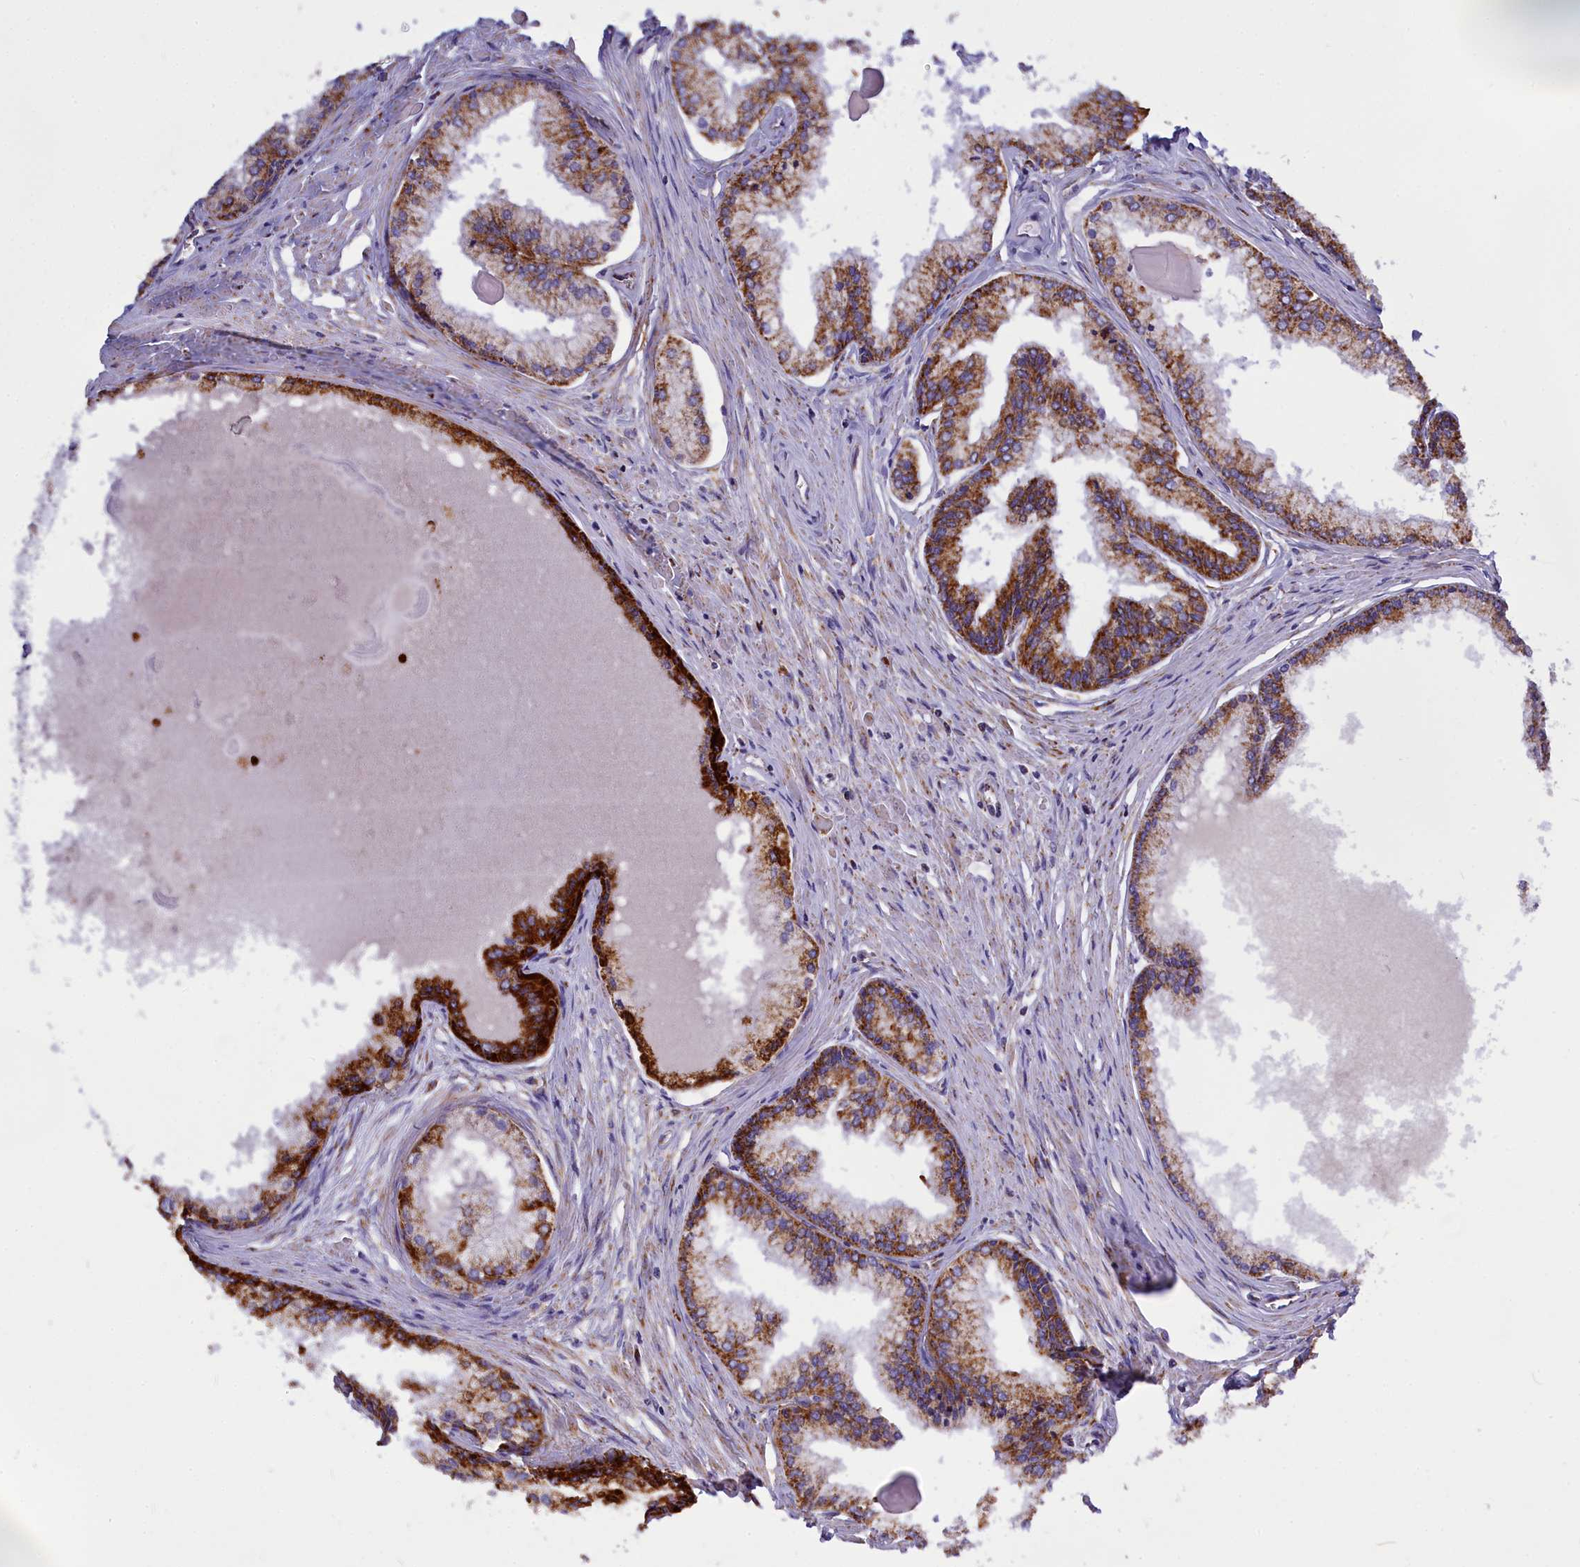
{"staining": {"intensity": "strong", "quantity": ">75%", "location": "cytoplasmic/membranous"}, "tissue": "prostate cancer", "cell_type": "Tumor cells", "image_type": "cancer", "snomed": [{"axis": "morphology", "description": "Adenocarcinoma, High grade"}, {"axis": "topography", "description": "Prostate"}], "caption": "IHC staining of prostate cancer (high-grade adenocarcinoma), which exhibits high levels of strong cytoplasmic/membranous expression in about >75% of tumor cells indicating strong cytoplasmic/membranous protein expression. The staining was performed using DAB (3,3'-diaminobenzidine) (brown) for protein detection and nuclei were counterstained in hematoxylin (blue).", "gene": "VDAC2", "patient": {"sex": "male", "age": 68}}